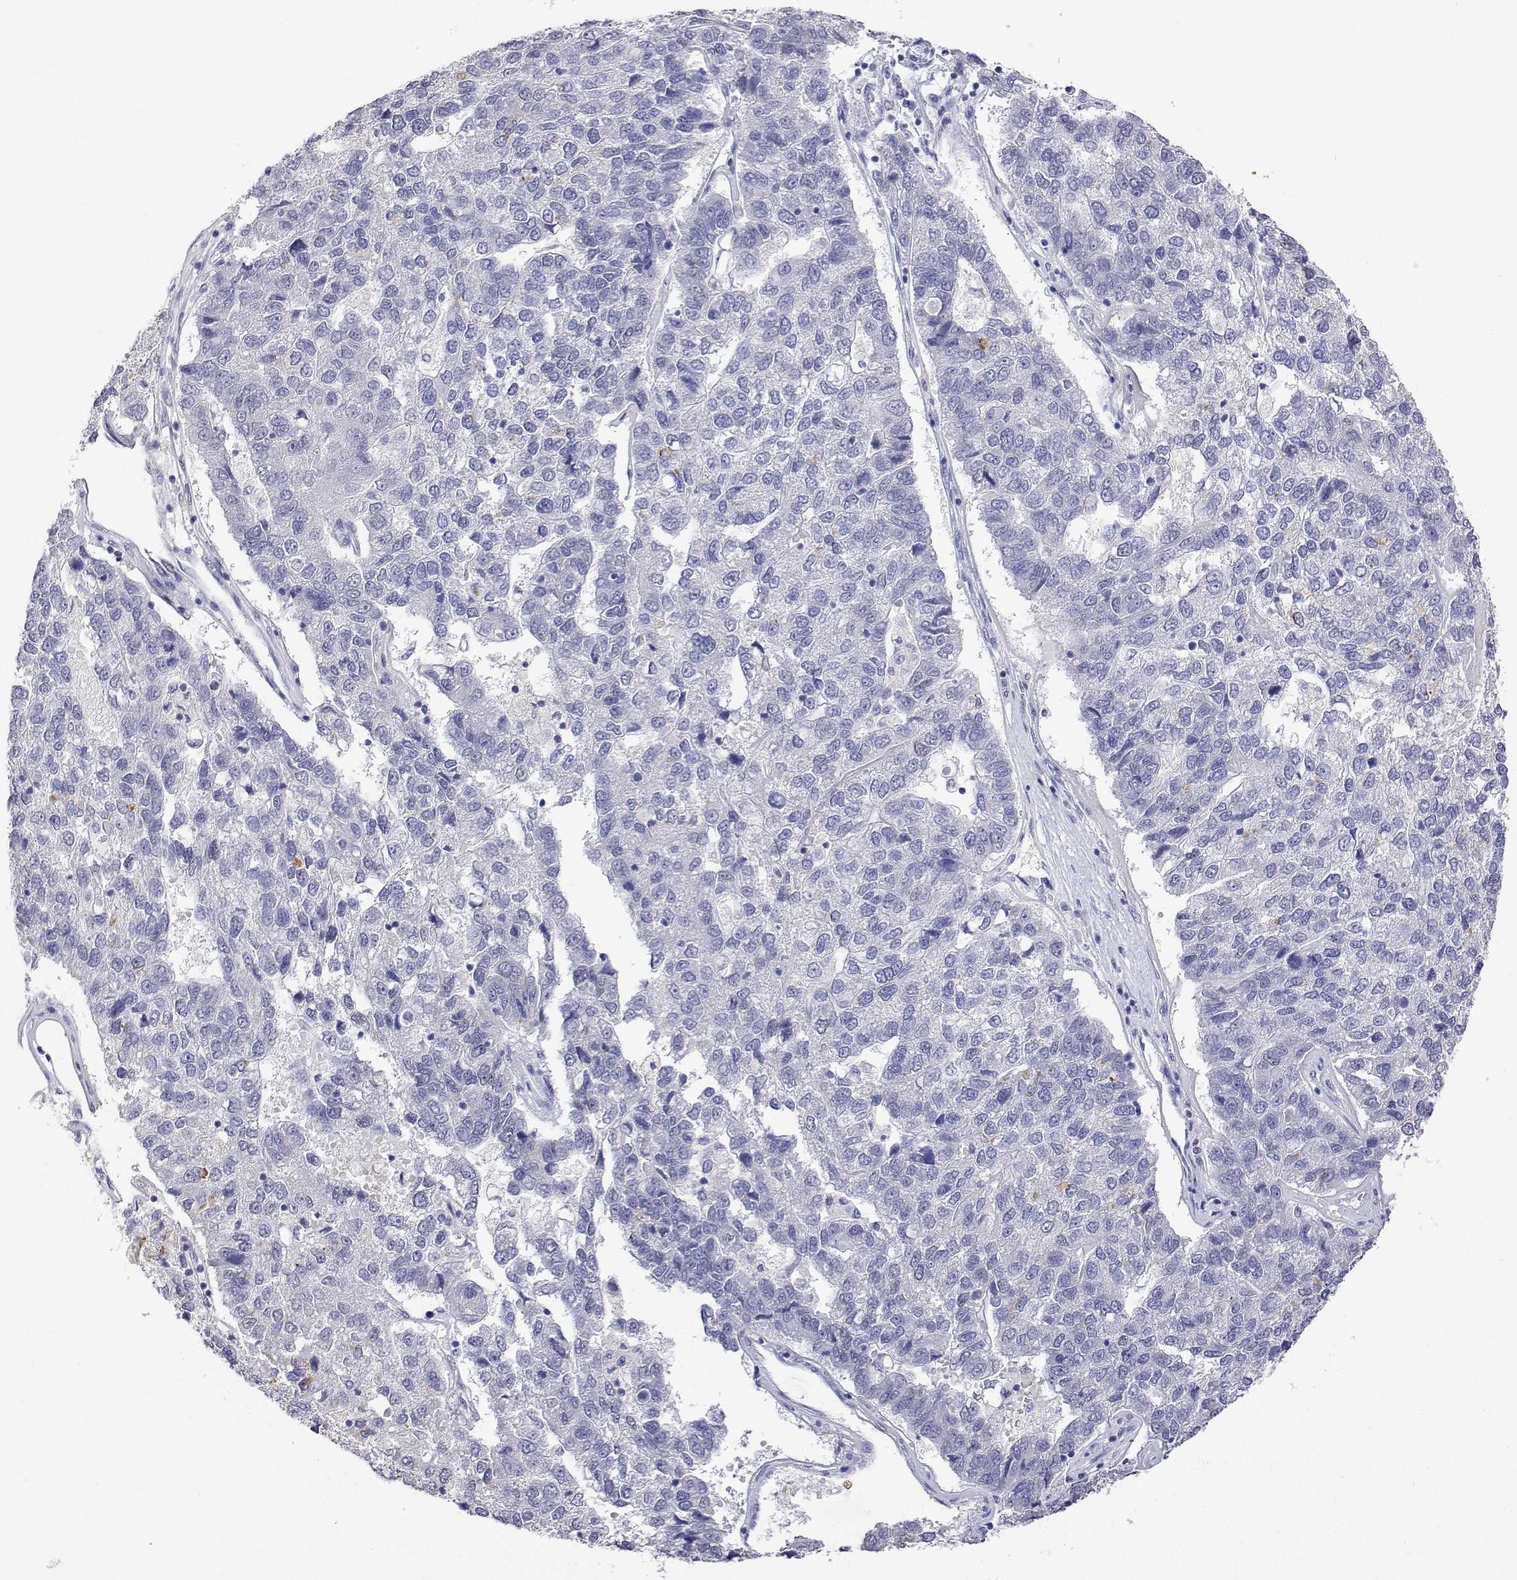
{"staining": {"intensity": "negative", "quantity": "none", "location": "none"}, "tissue": "pancreatic cancer", "cell_type": "Tumor cells", "image_type": "cancer", "snomed": [{"axis": "morphology", "description": "Adenocarcinoma, NOS"}, {"axis": "topography", "description": "Pancreas"}], "caption": "Photomicrograph shows no protein staining in tumor cells of pancreatic adenocarcinoma tissue.", "gene": "PLCB1", "patient": {"sex": "female", "age": 61}}